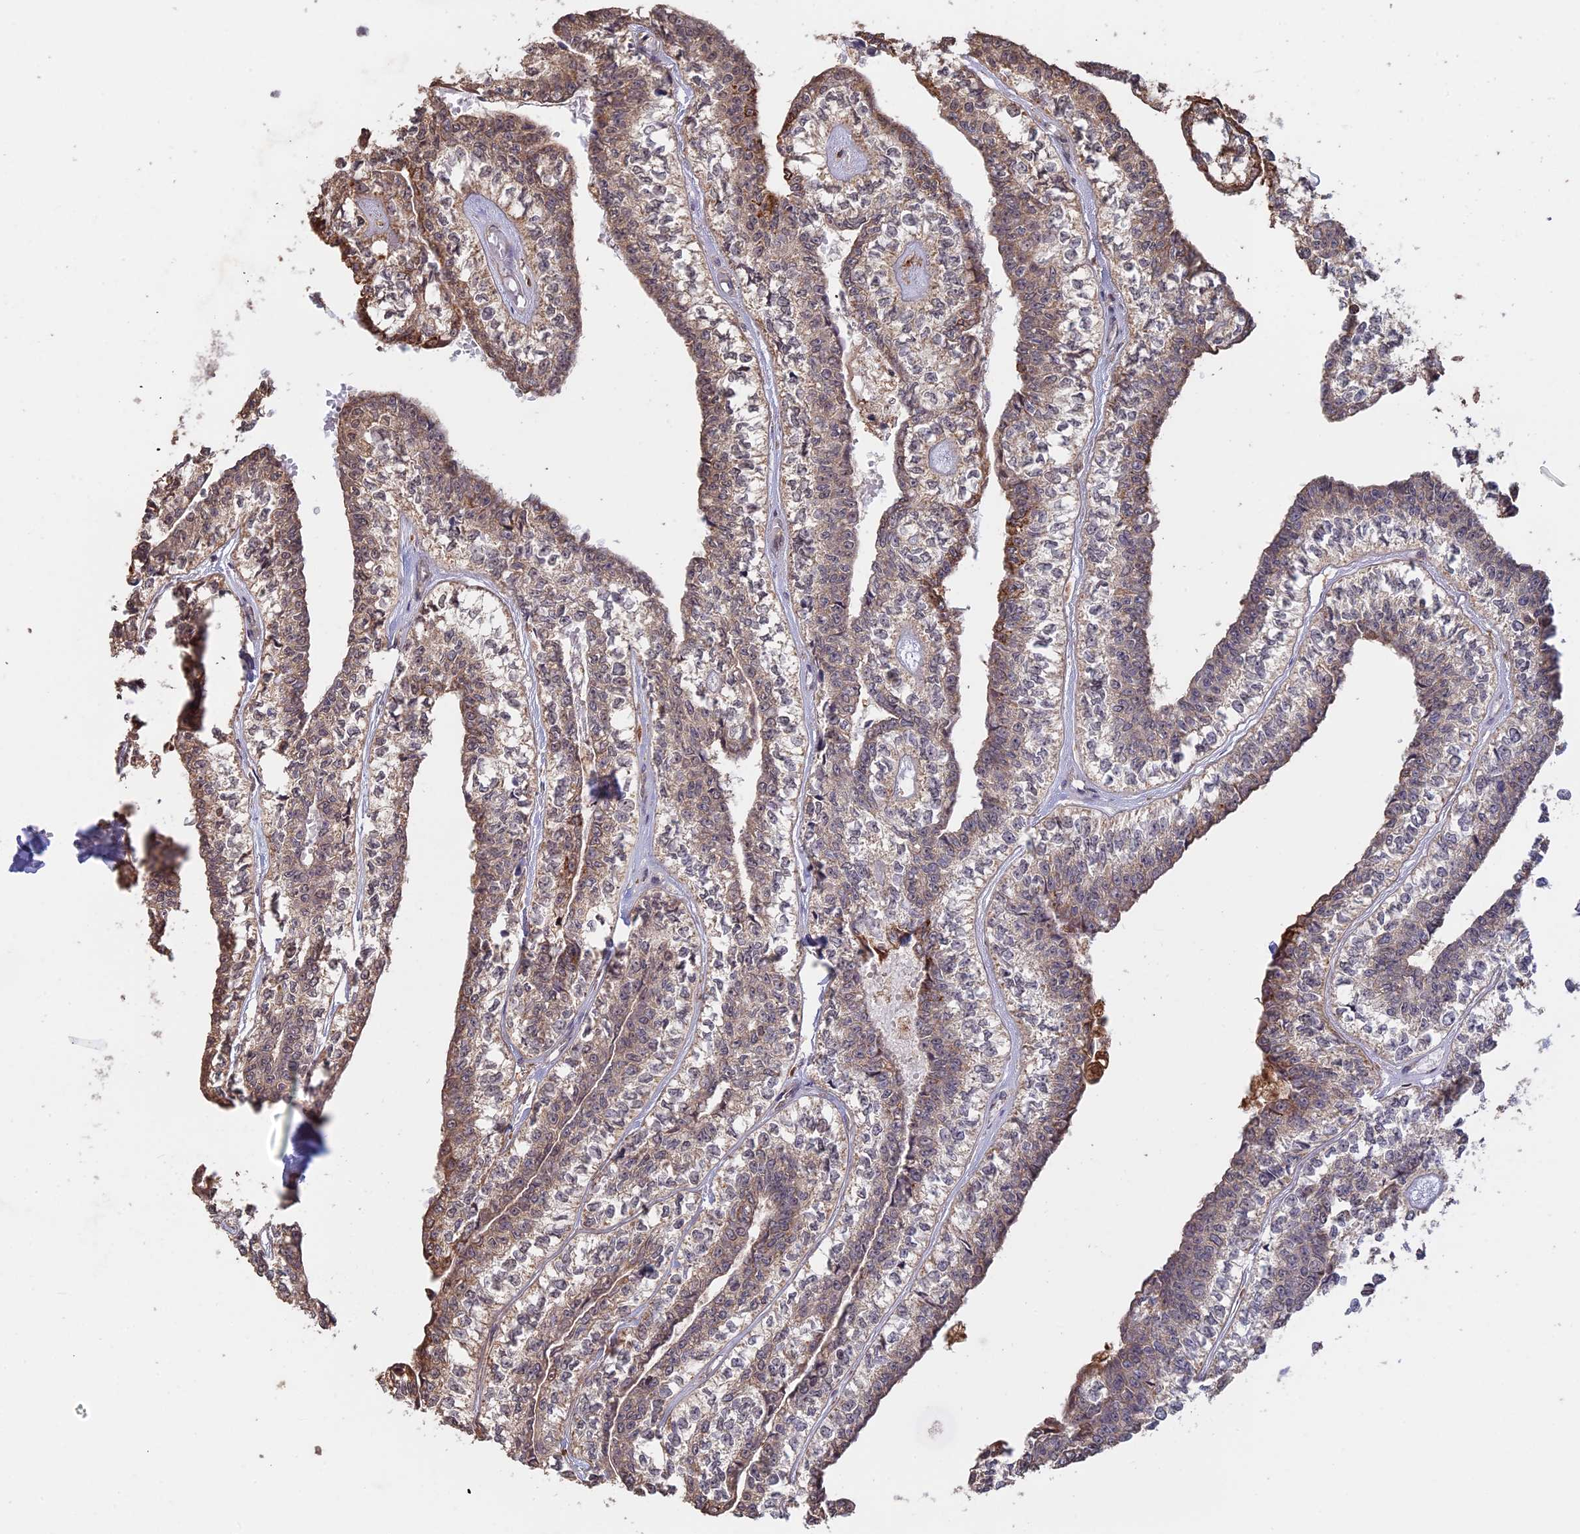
{"staining": {"intensity": "weak", "quantity": "25%-75%", "location": "cytoplasmic/membranous"}, "tissue": "head and neck cancer", "cell_type": "Tumor cells", "image_type": "cancer", "snomed": [{"axis": "morphology", "description": "Adenocarcinoma, NOS"}, {"axis": "topography", "description": "Head-Neck"}], "caption": "Adenocarcinoma (head and neck) stained with DAB (3,3'-diaminobenzidine) immunohistochemistry displays low levels of weak cytoplasmic/membranous staining in approximately 25%-75% of tumor cells. Nuclei are stained in blue.", "gene": "FAM210B", "patient": {"sex": "female", "age": 73}}